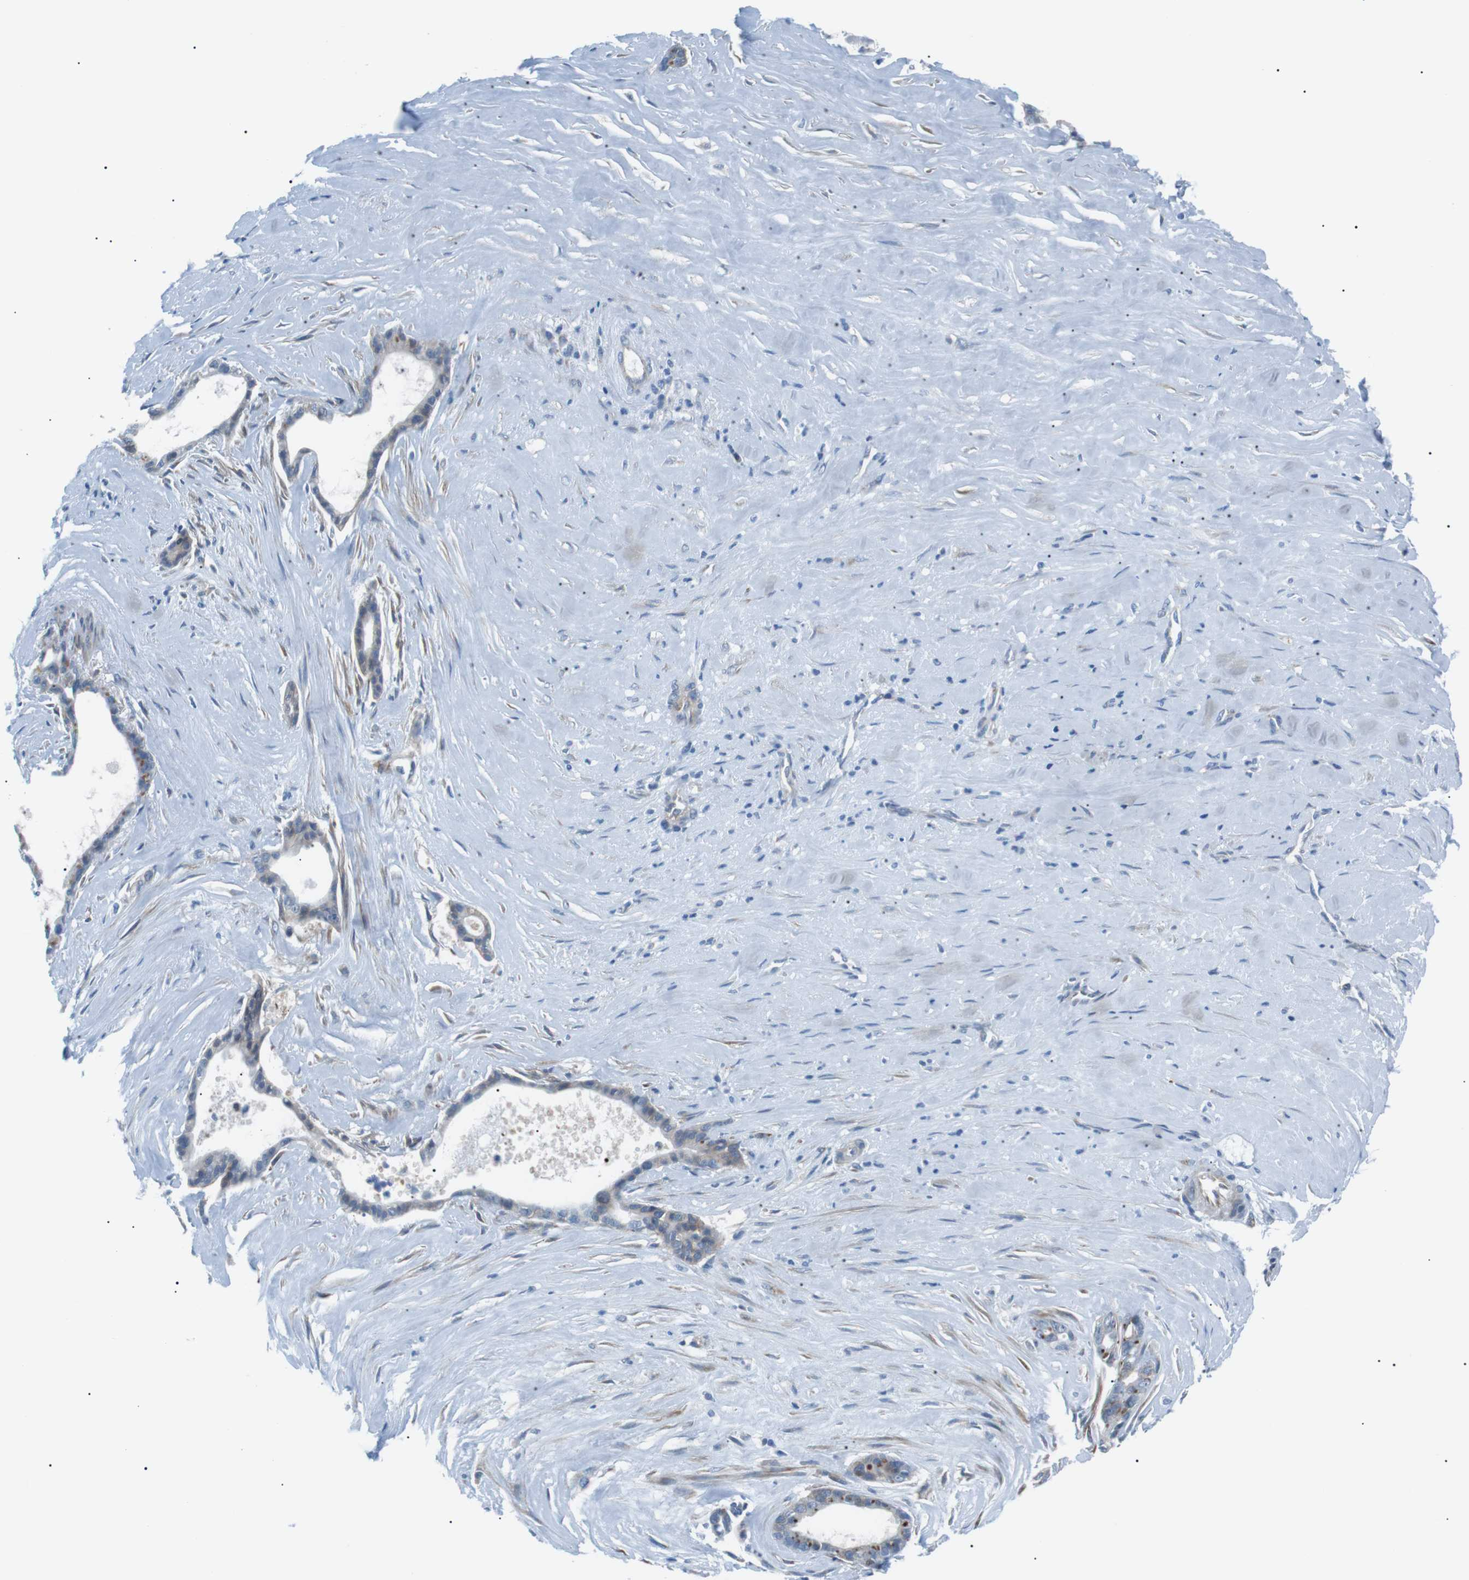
{"staining": {"intensity": "moderate", "quantity": "<25%", "location": "cytoplasmic/membranous"}, "tissue": "liver cancer", "cell_type": "Tumor cells", "image_type": "cancer", "snomed": [{"axis": "morphology", "description": "Cholangiocarcinoma"}, {"axis": "topography", "description": "Liver"}], "caption": "Human liver cancer (cholangiocarcinoma) stained with a brown dye demonstrates moderate cytoplasmic/membranous positive staining in about <25% of tumor cells.", "gene": "MTARC2", "patient": {"sex": "female", "age": 55}}